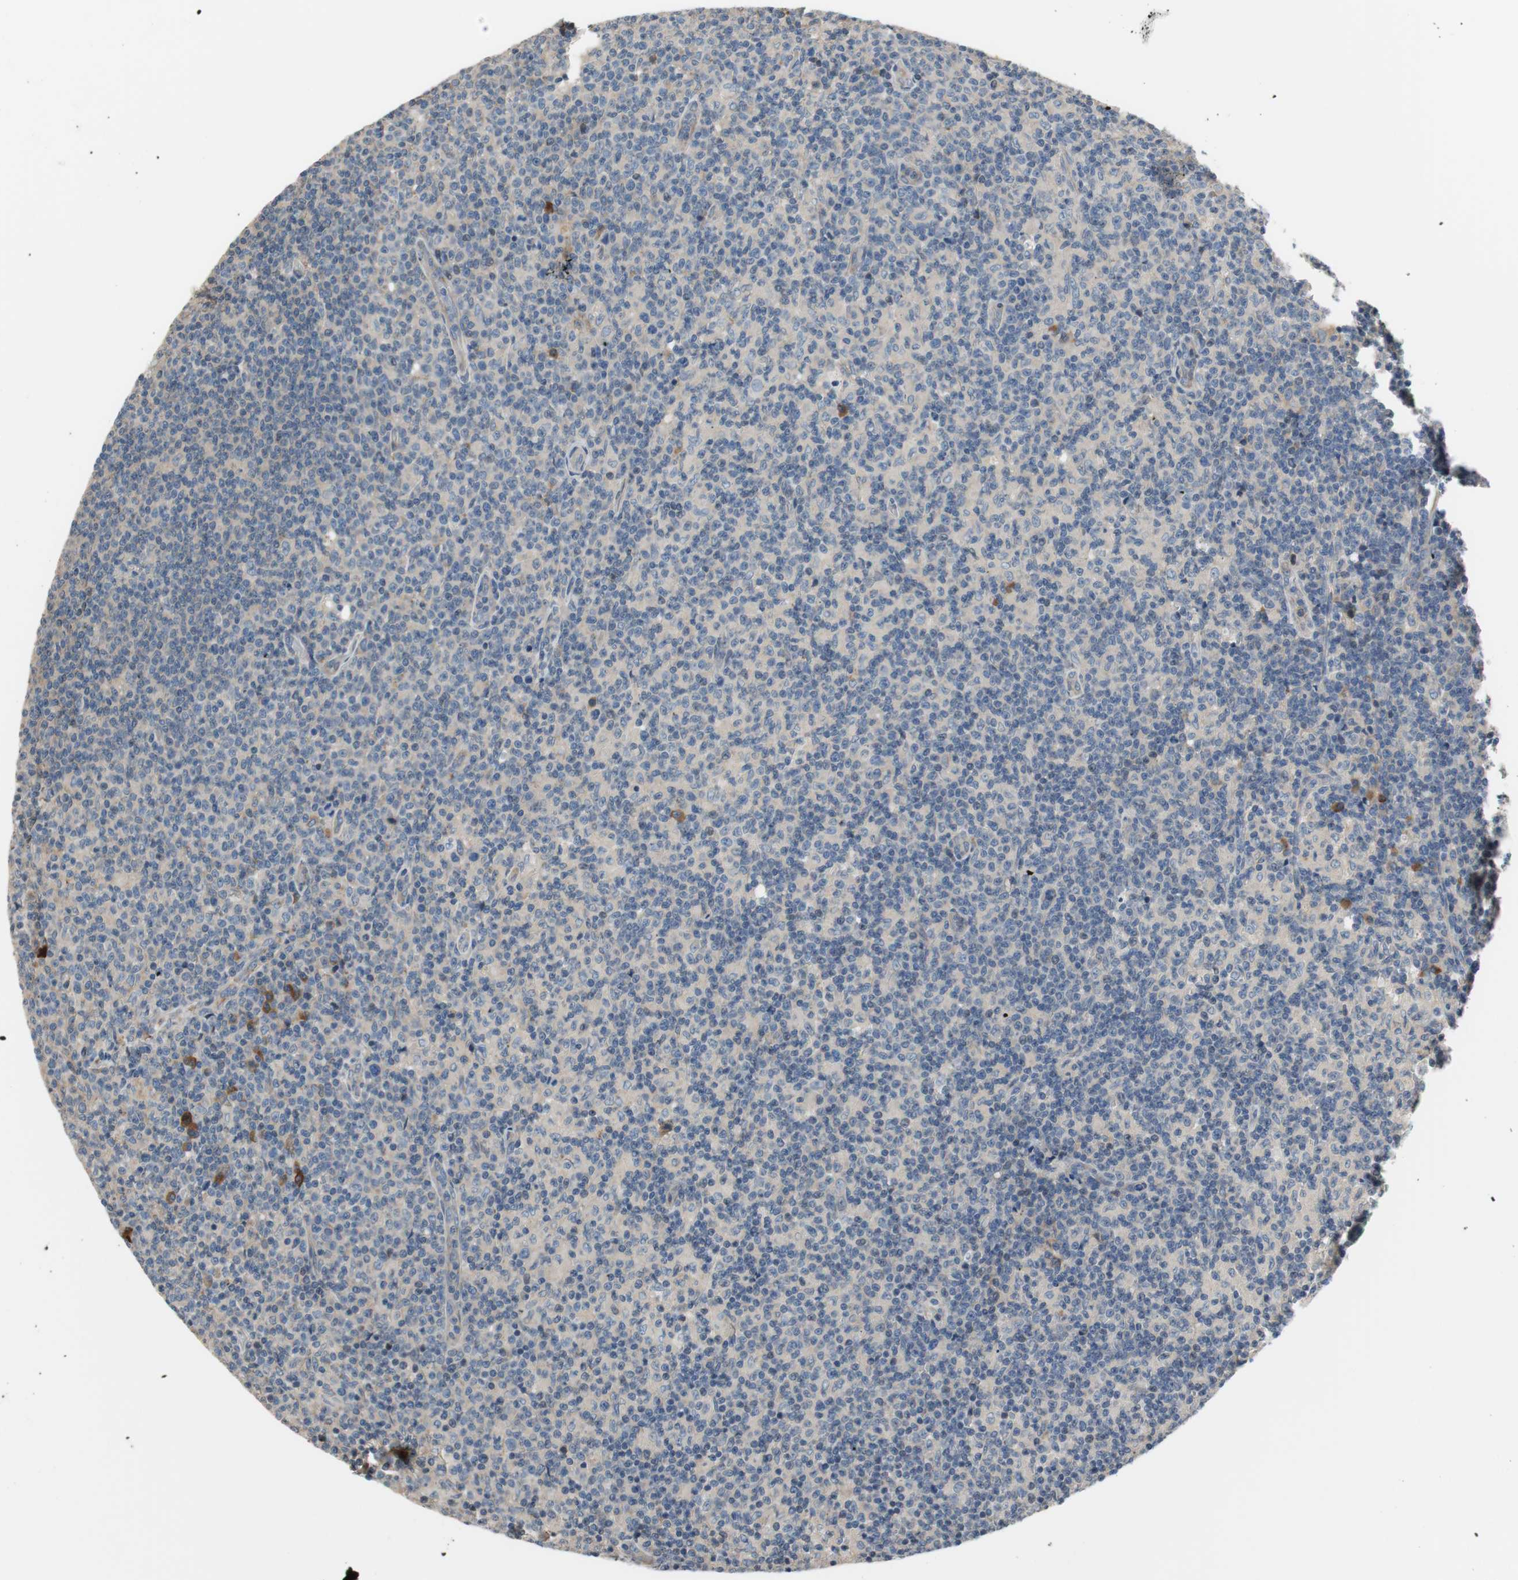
{"staining": {"intensity": "negative", "quantity": "none", "location": "none"}, "tissue": "lymph node", "cell_type": "Germinal center cells", "image_type": "normal", "snomed": [{"axis": "morphology", "description": "Normal tissue, NOS"}, {"axis": "morphology", "description": "Inflammation, NOS"}, {"axis": "topography", "description": "Lymph node"}], "caption": "Image shows no significant protein staining in germinal center cells of normal lymph node. (DAB (3,3'-diaminobenzidine) IHC with hematoxylin counter stain).", "gene": "C4A", "patient": {"sex": "male", "age": 55}}